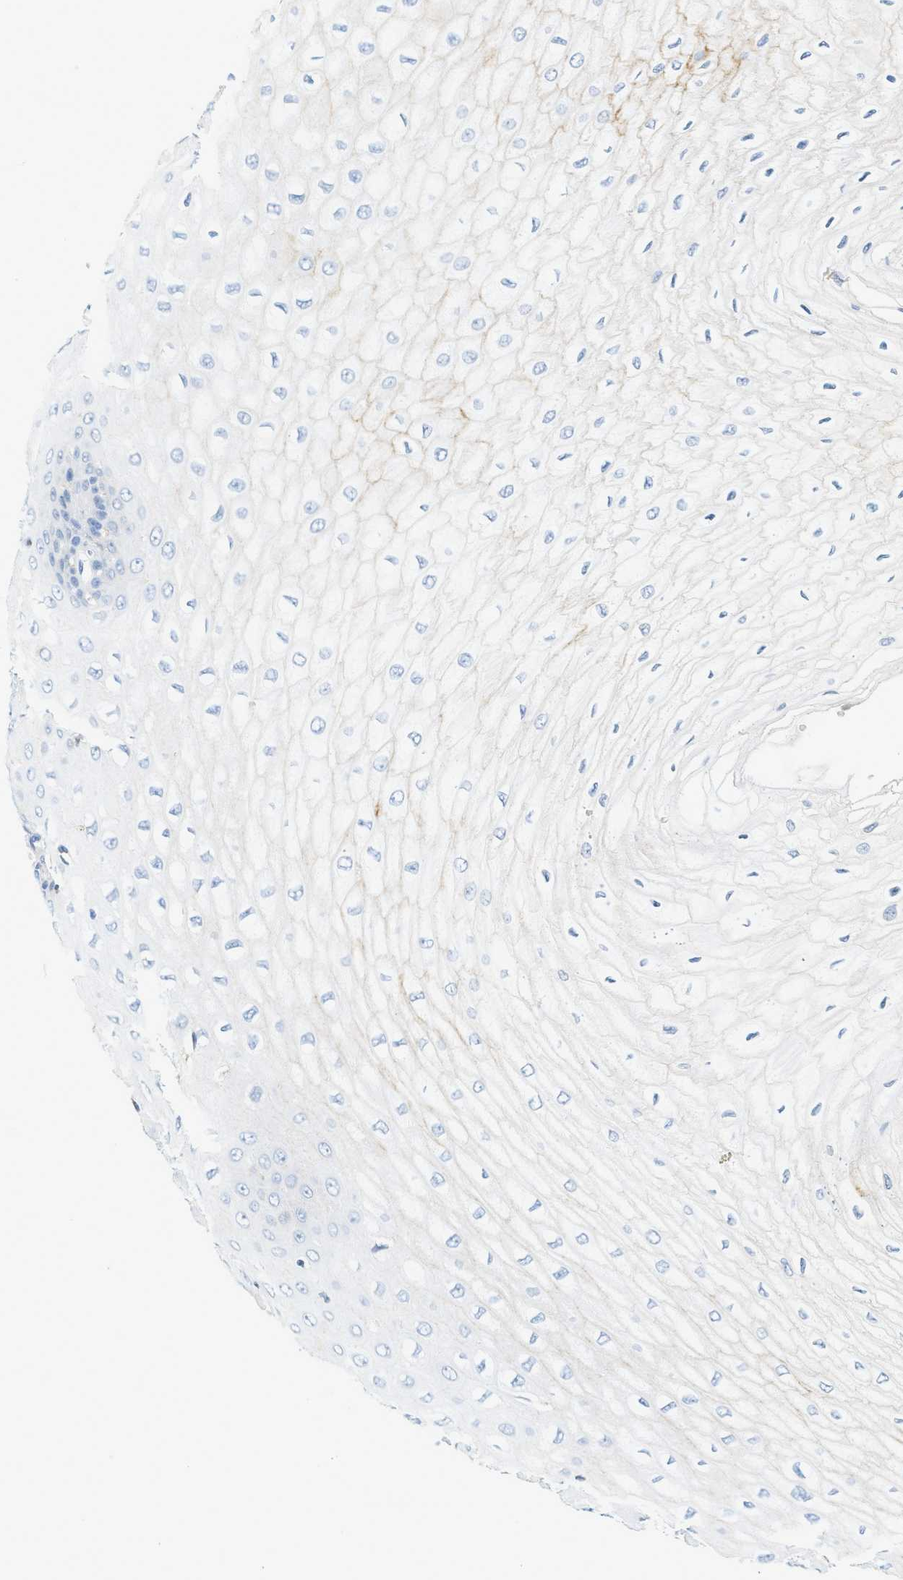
{"staining": {"intensity": "negative", "quantity": "none", "location": "none"}, "tissue": "esophagus", "cell_type": "Squamous epithelial cells", "image_type": "normal", "snomed": [{"axis": "morphology", "description": "Normal tissue, NOS"}, {"axis": "morphology", "description": "Squamous cell carcinoma, NOS"}, {"axis": "topography", "description": "Esophagus"}], "caption": "Human esophagus stained for a protein using IHC shows no staining in squamous epithelial cells.", "gene": "LCN2", "patient": {"sex": "male", "age": 65}}